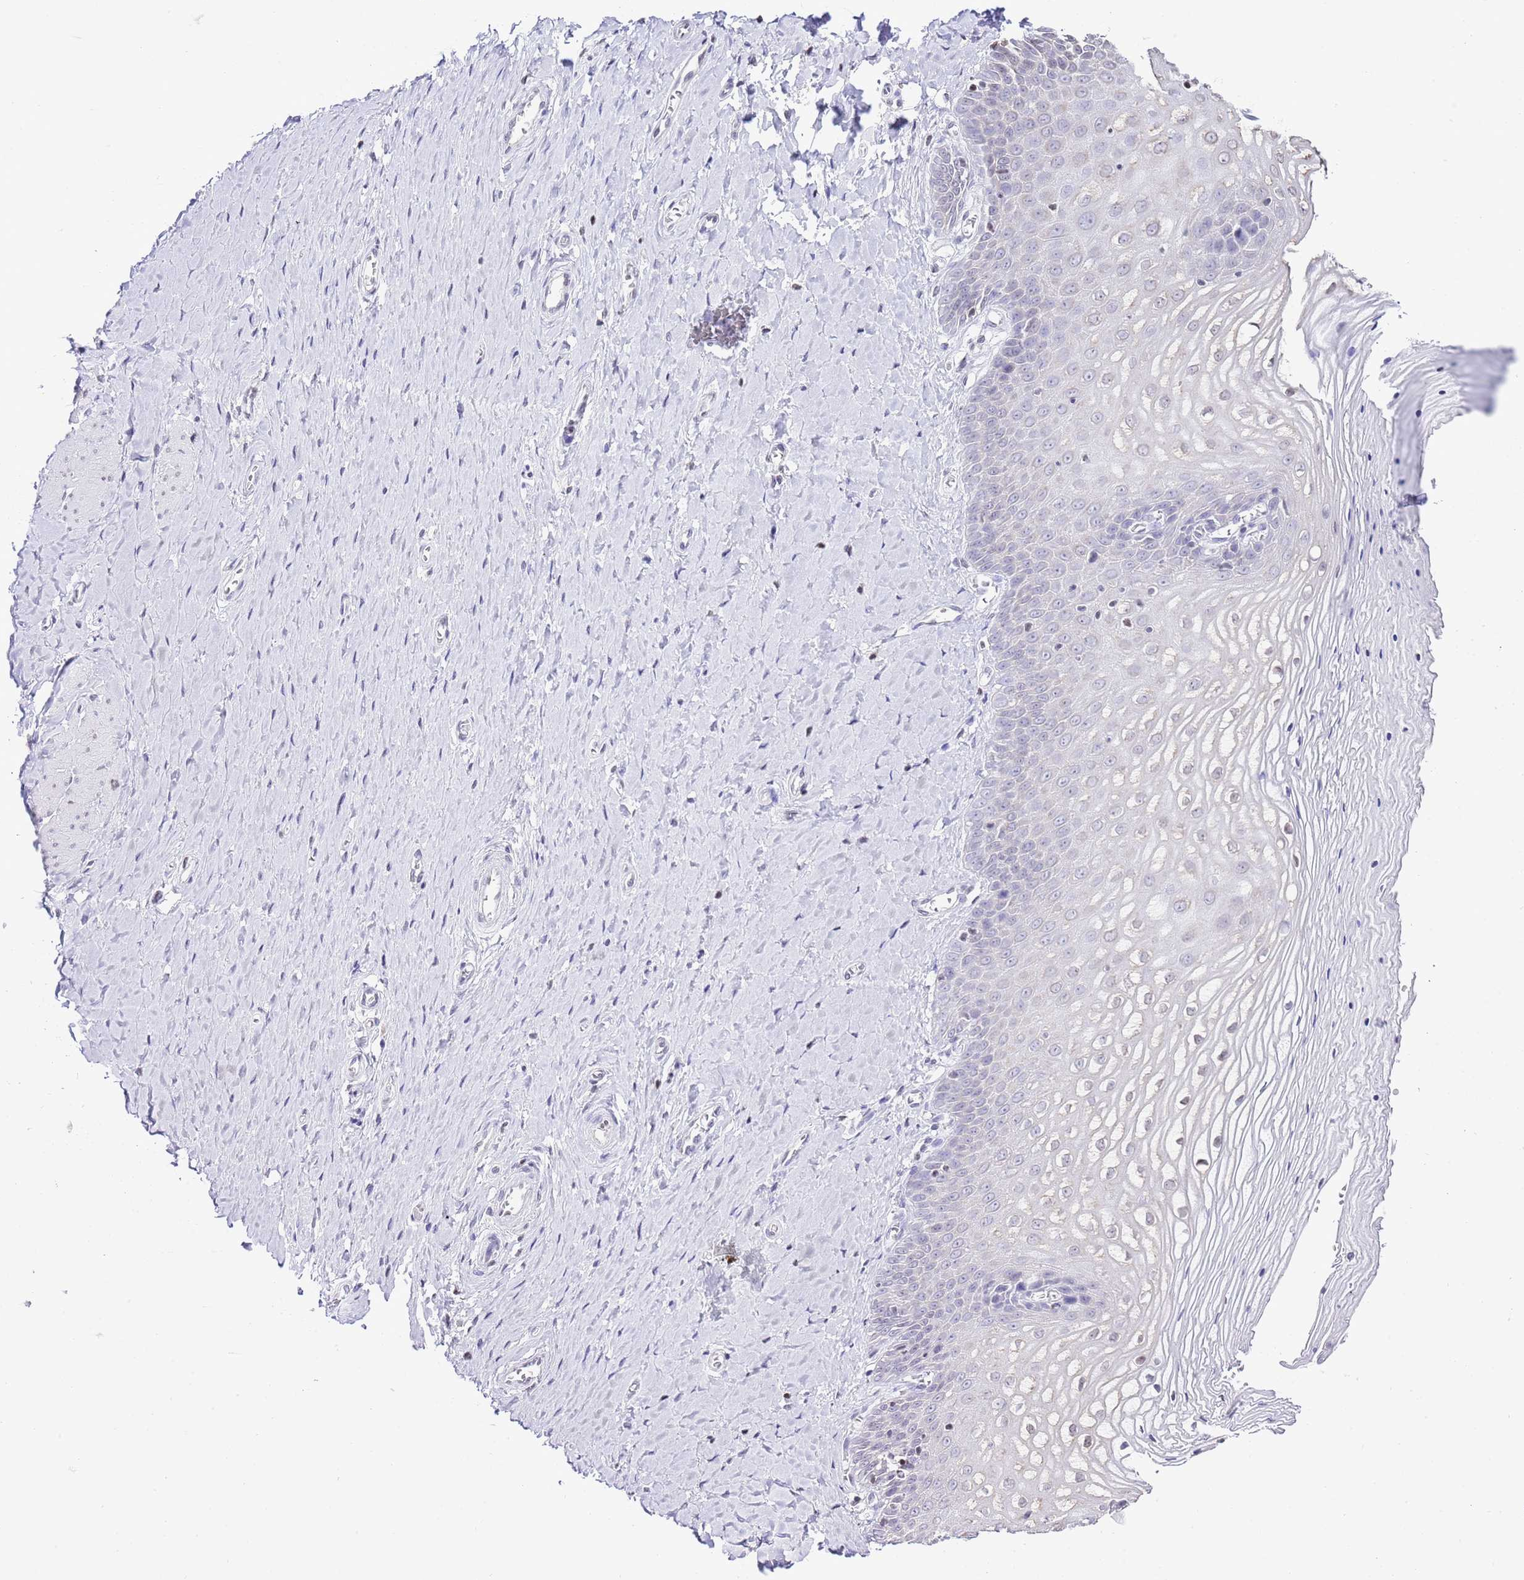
{"staining": {"intensity": "moderate", "quantity": "<25%", "location": "nuclear"}, "tissue": "vagina", "cell_type": "Squamous epithelial cells", "image_type": "normal", "snomed": [{"axis": "morphology", "description": "Normal tissue, NOS"}, {"axis": "topography", "description": "Vagina"}], "caption": "Squamous epithelial cells show moderate nuclear staining in approximately <25% of cells in normal vagina. The staining was performed using DAB, with brown indicating positive protein expression. Nuclei are stained blue with hematoxylin.", "gene": "PRR15", "patient": {"sex": "female", "age": 65}}